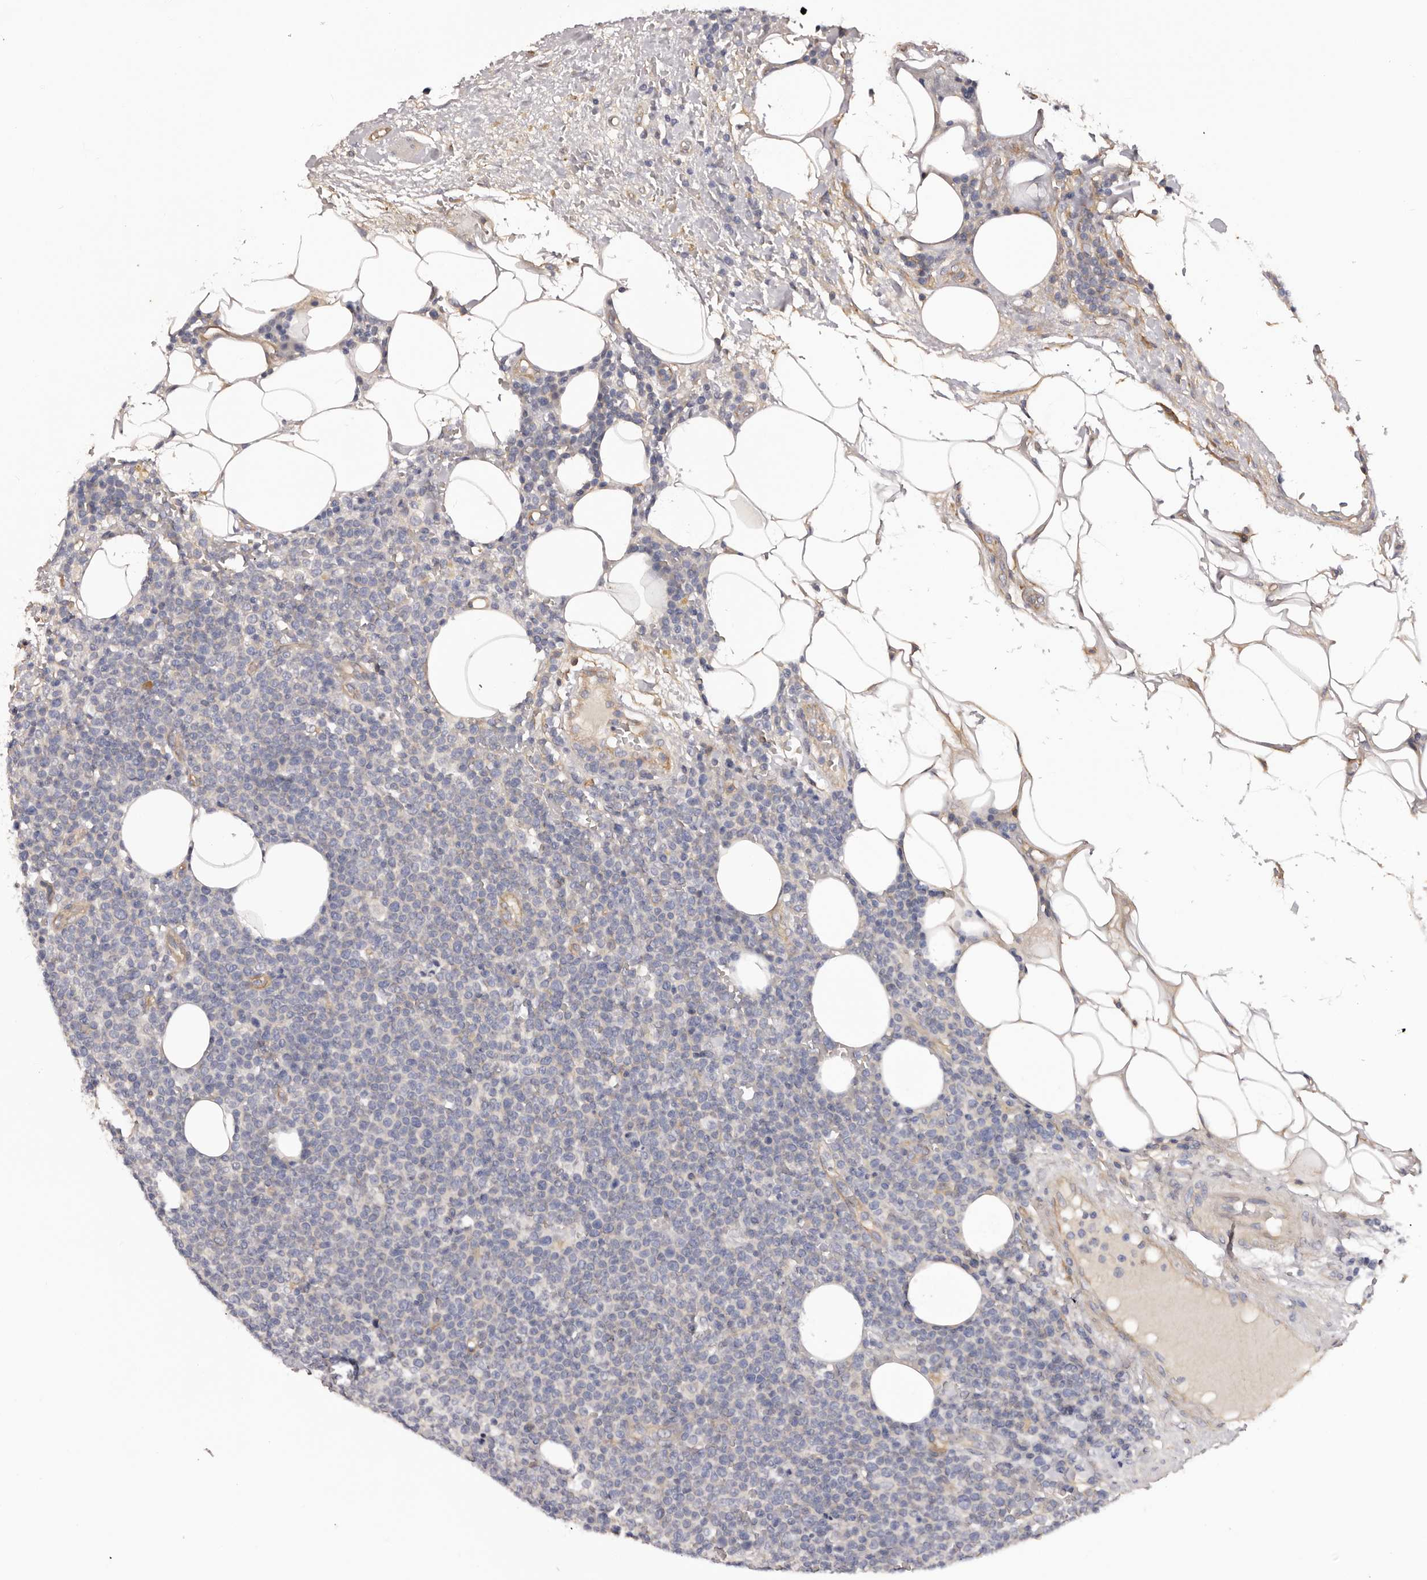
{"staining": {"intensity": "negative", "quantity": "none", "location": "none"}, "tissue": "lymphoma", "cell_type": "Tumor cells", "image_type": "cancer", "snomed": [{"axis": "morphology", "description": "Malignant lymphoma, non-Hodgkin's type, High grade"}, {"axis": "topography", "description": "Lymph node"}], "caption": "Micrograph shows no significant protein positivity in tumor cells of lymphoma.", "gene": "DMRT2", "patient": {"sex": "male", "age": 61}}